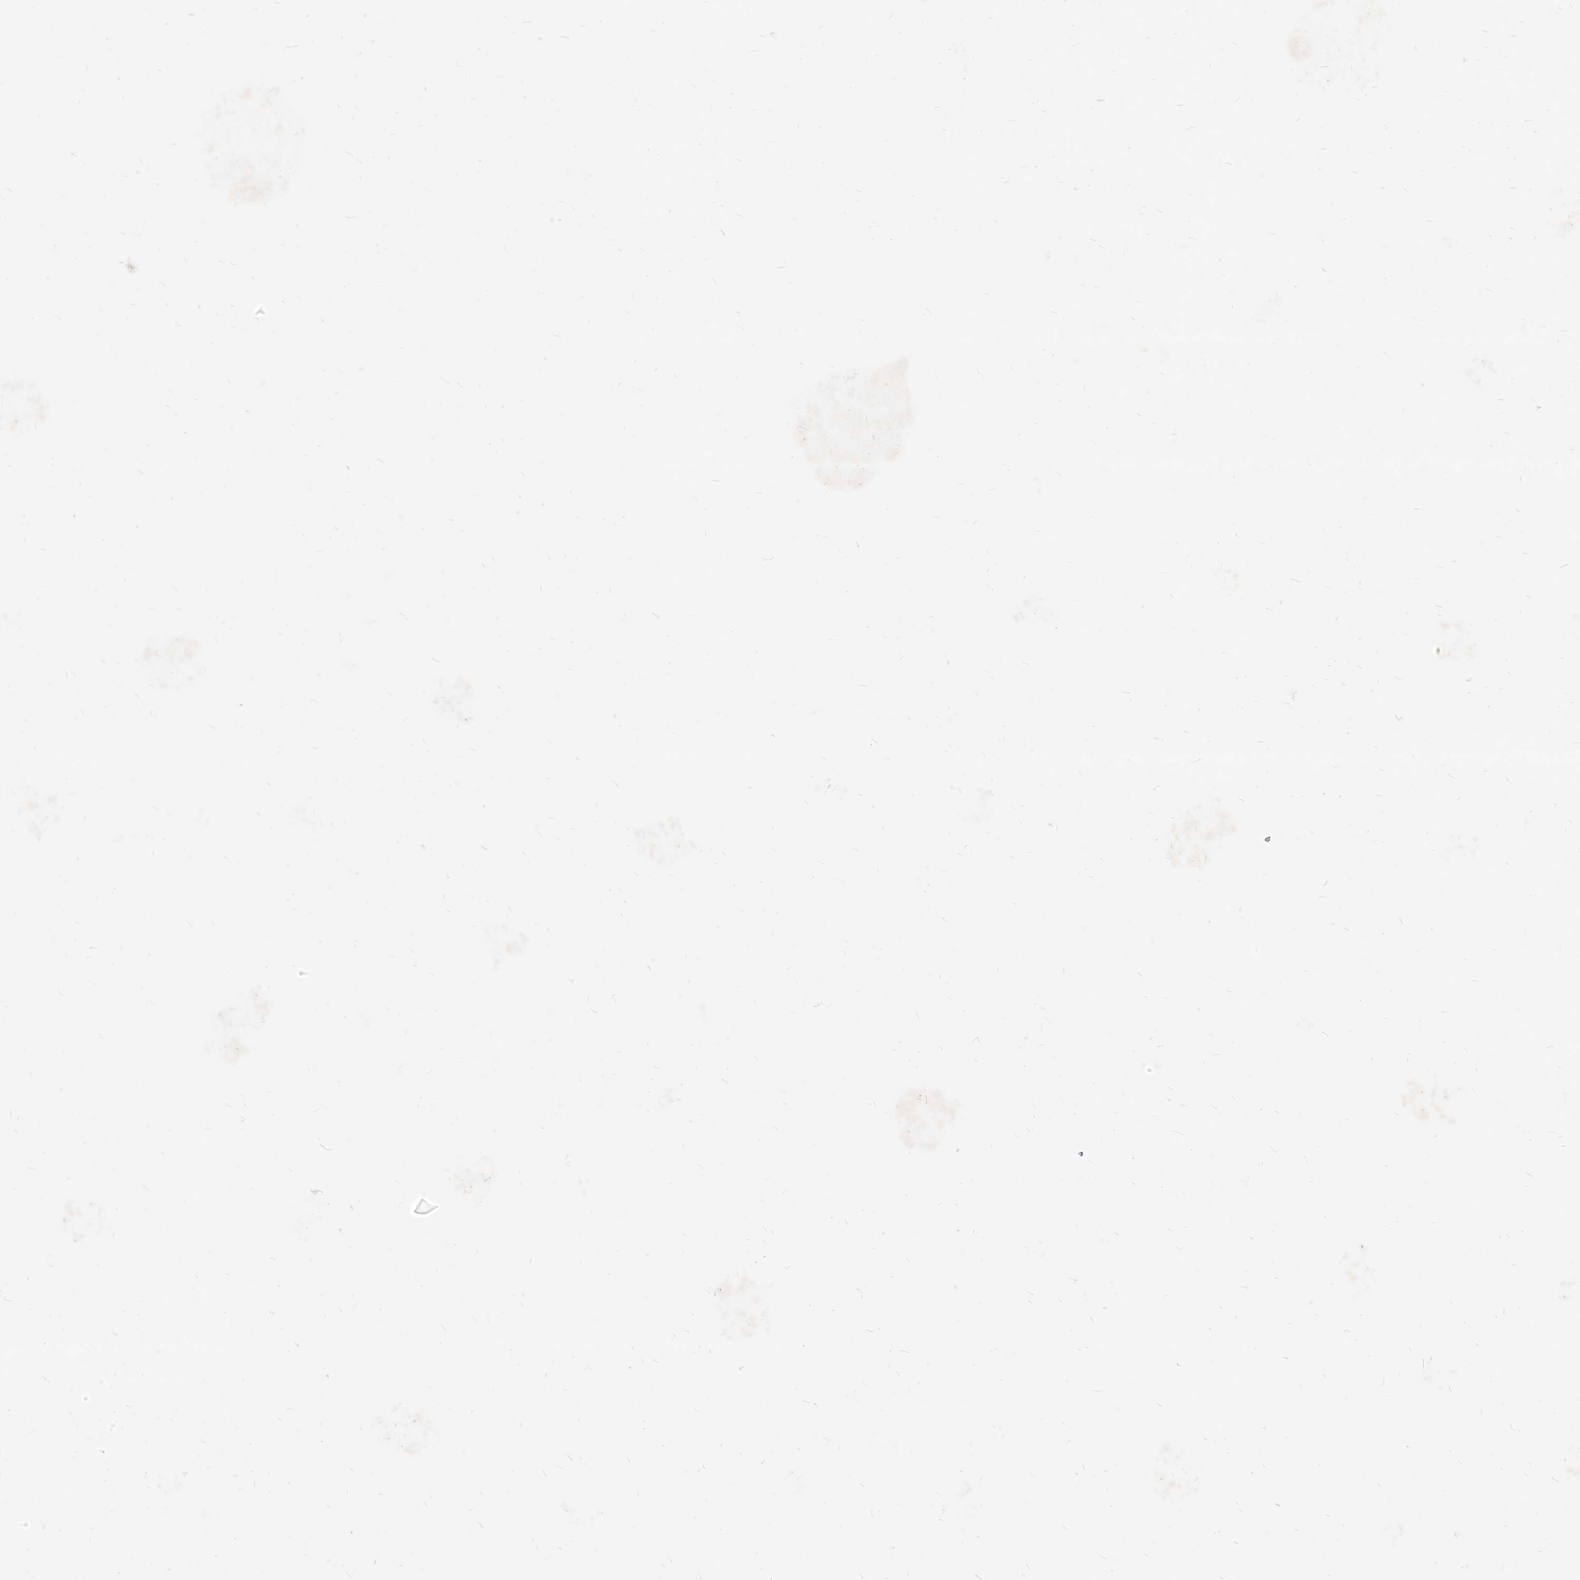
{"staining": {"intensity": "negative", "quantity": "none", "location": "none"}, "tissue": "parathyroid gland", "cell_type": "Glandular cells", "image_type": "normal", "snomed": [{"axis": "morphology", "description": "Normal tissue, NOS"}, {"axis": "topography", "description": "Parathyroid gland"}], "caption": "Human parathyroid gland stained for a protein using immunohistochemistry (IHC) displays no staining in glandular cells.", "gene": "VAX1", "patient": {"sex": "female", "age": 71}}